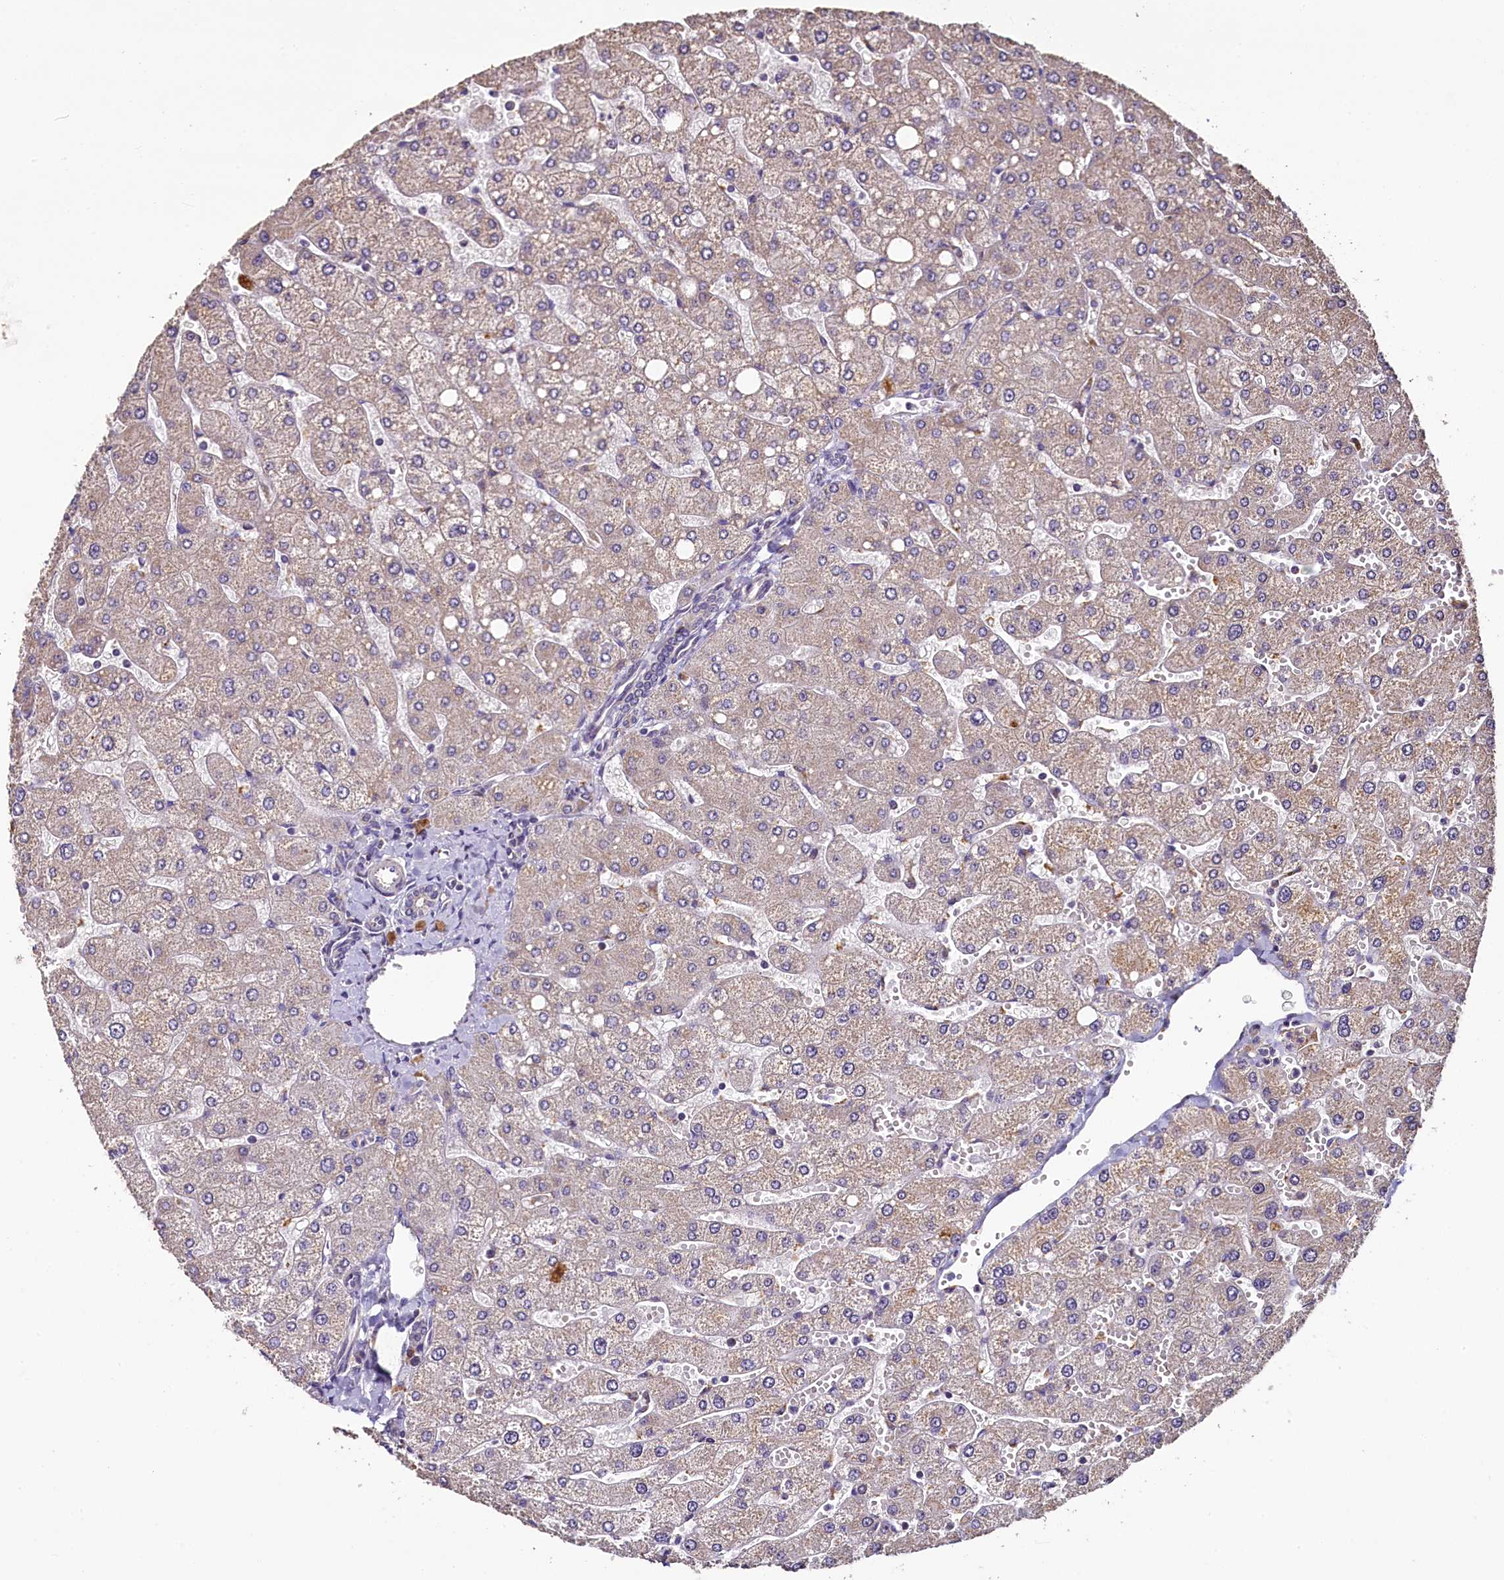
{"staining": {"intensity": "negative", "quantity": "none", "location": "none"}, "tissue": "liver", "cell_type": "Cholangiocytes", "image_type": "normal", "snomed": [{"axis": "morphology", "description": "Normal tissue, NOS"}, {"axis": "topography", "description": "Liver"}], "caption": "Immunohistochemistry of normal human liver demonstrates no positivity in cholangiocytes.", "gene": "COQ9", "patient": {"sex": "male", "age": 55}}